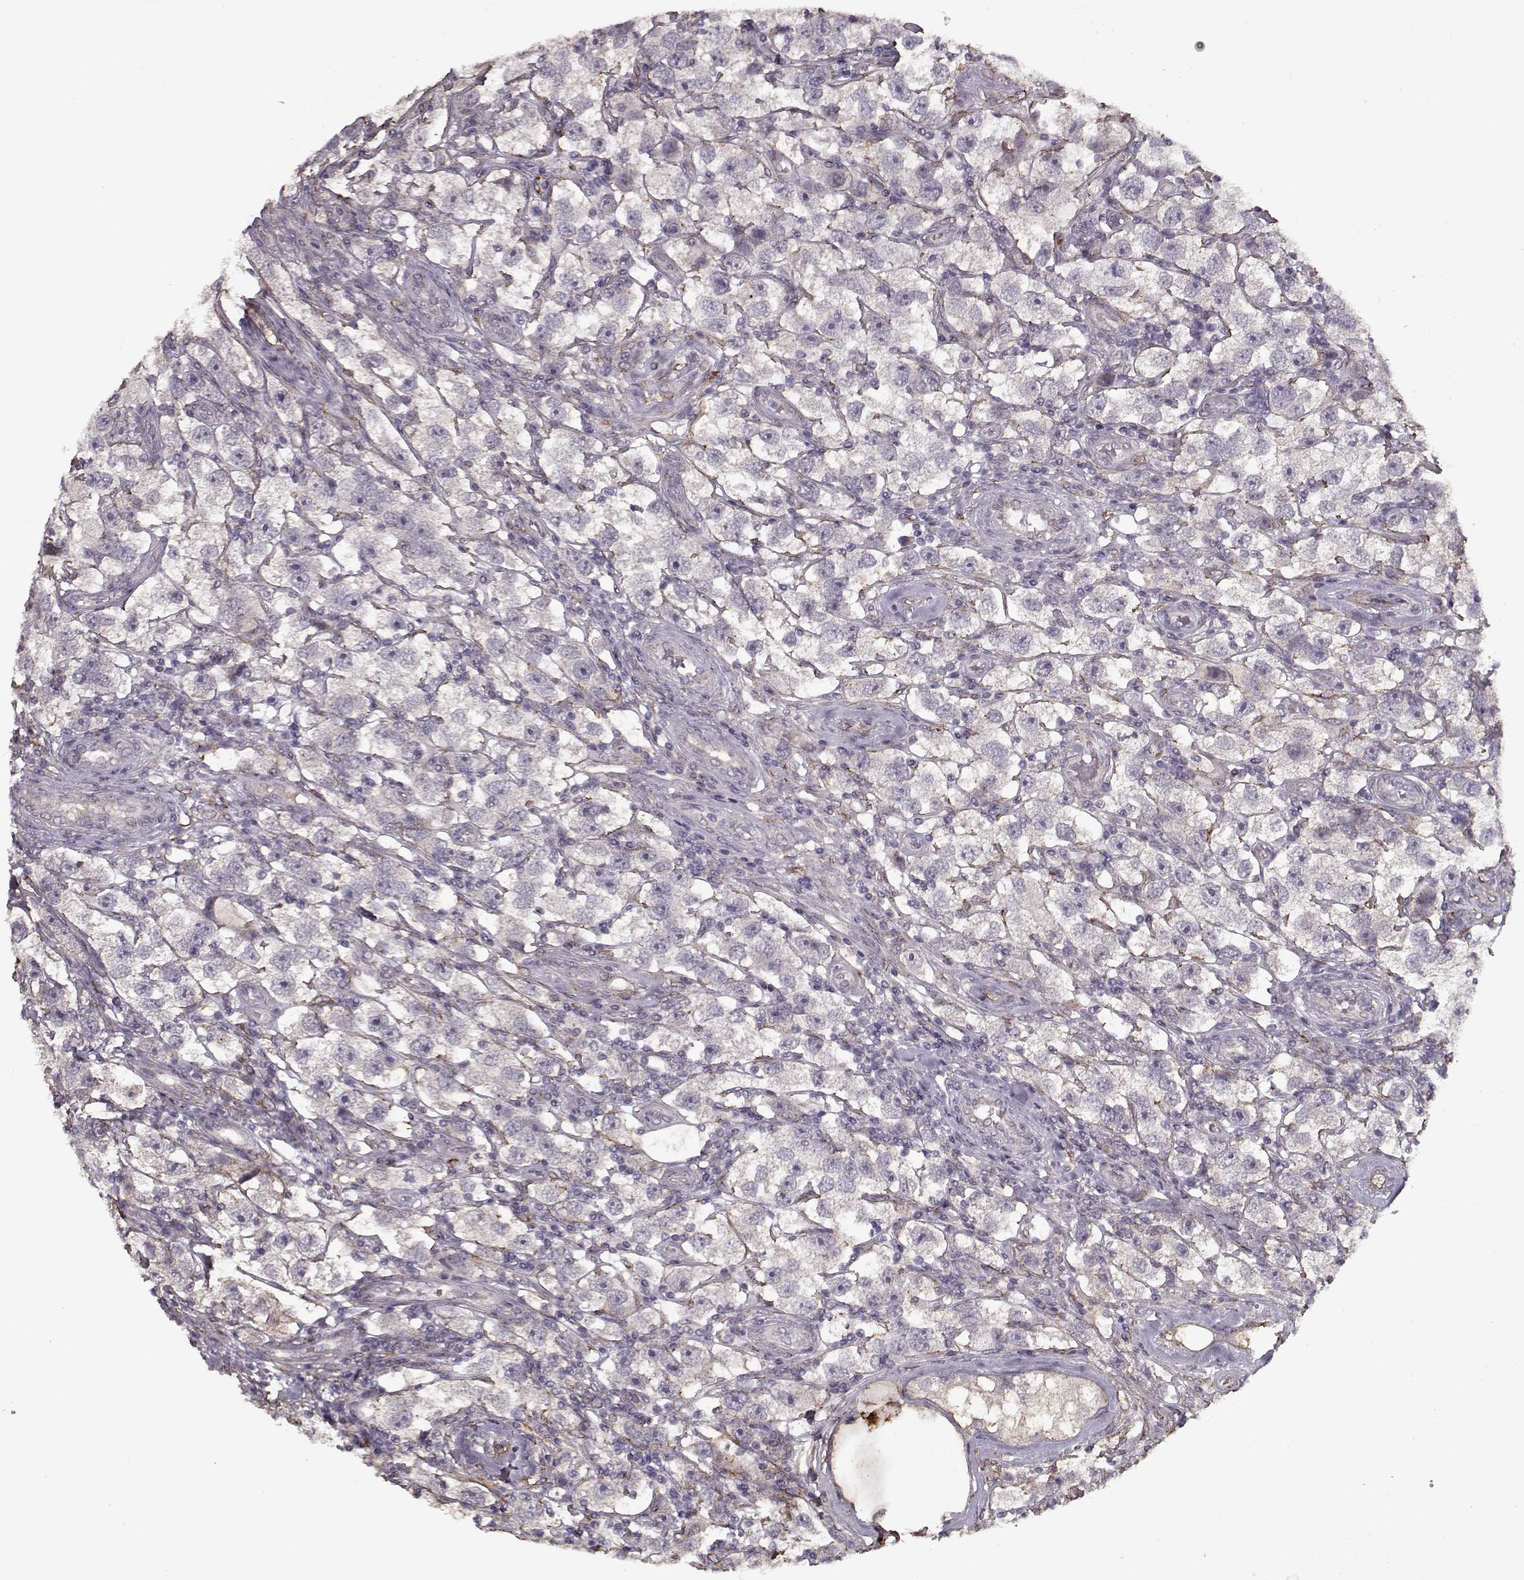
{"staining": {"intensity": "negative", "quantity": "none", "location": "none"}, "tissue": "testis cancer", "cell_type": "Tumor cells", "image_type": "cancer", "snomed": [{"axis": "morphology", "description": "Seminoma, NOS"}, {"axis": "topography", "description": "Testis"}], "caption": "Immunohistochemistry image of human testis cancer (seminoma) stained for a protein (brown), which shows no positivity in tumor cells.", "gene": "LAMA2", "patient": {"sex": "male", "age": 26}}